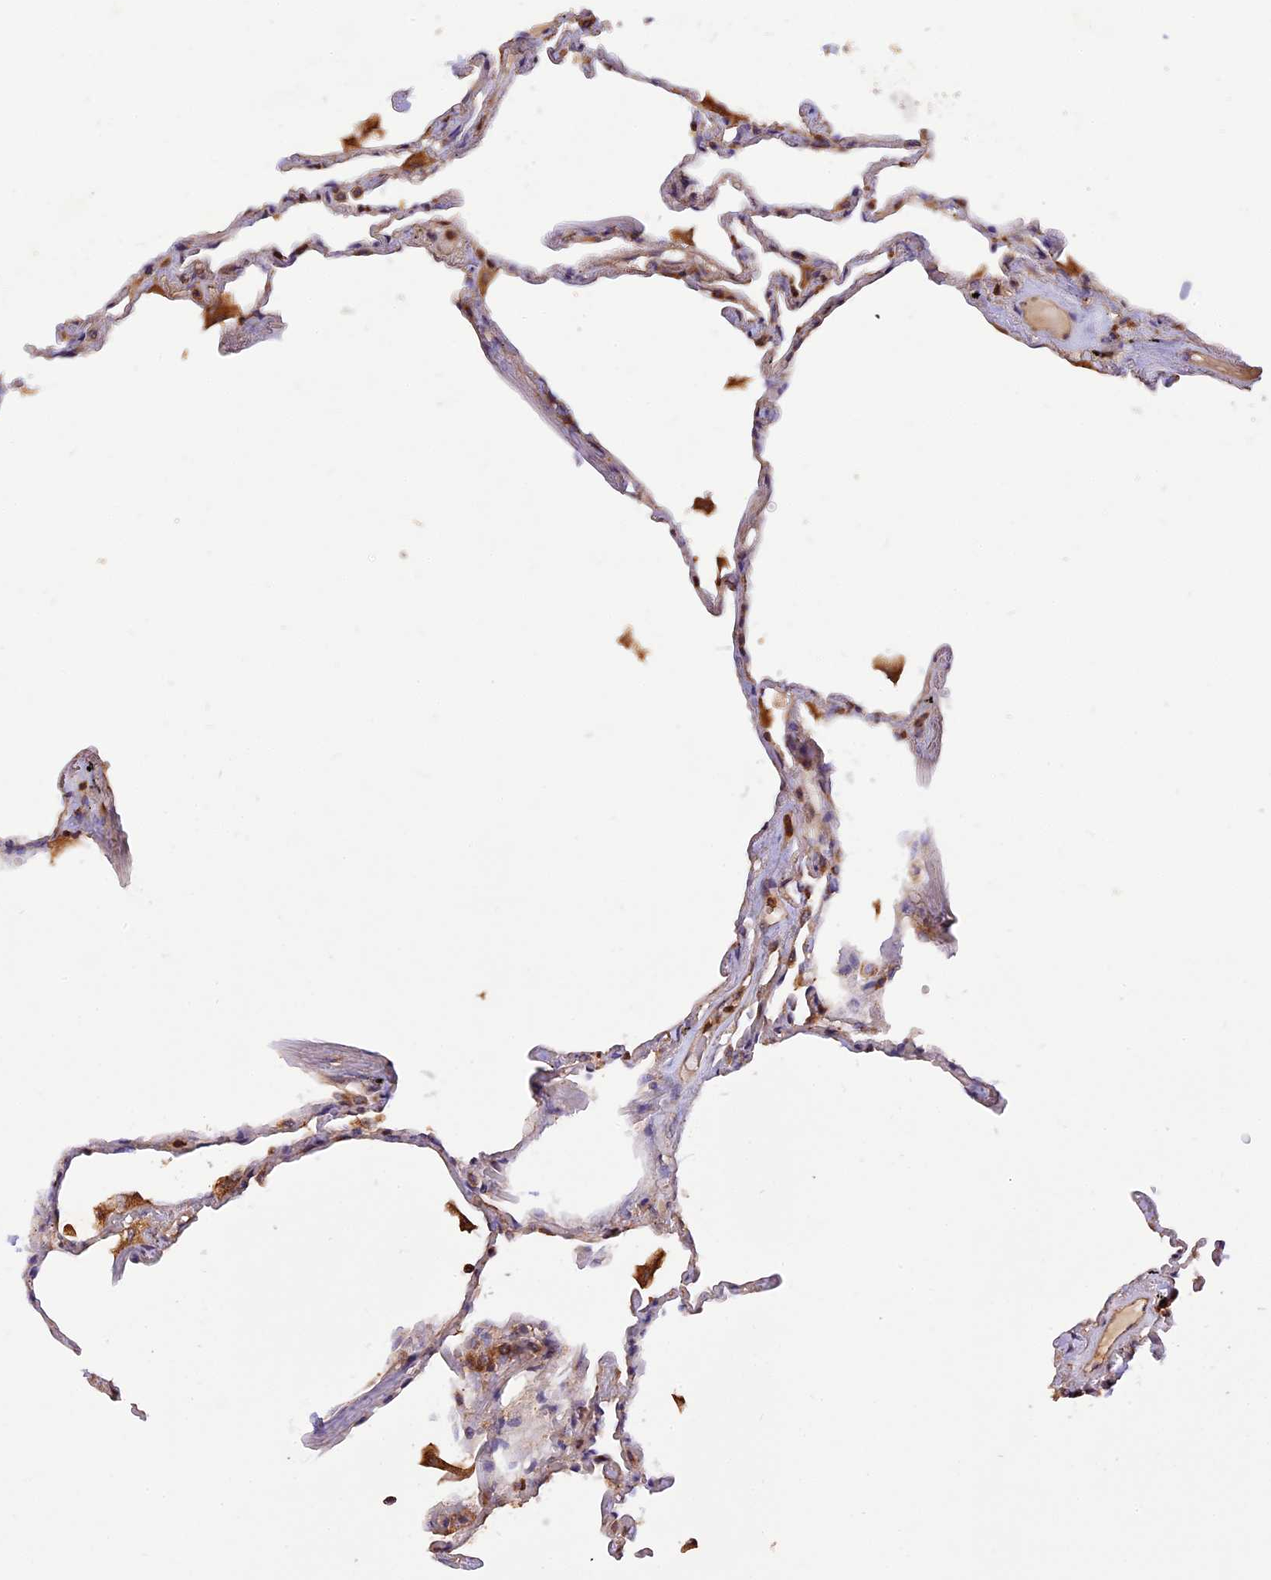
{"staining": {"intensity": "weak", "quantity": "<25%", "location": "cytoplasmic/membranous"}, "tissue": "lung", "cell_type": "Alveolar cells", "image_type": "normal", "snomed": [{"axis": "morphology", "description": "Normal tissue, NOS"}, {"axis": "topography", "description": "Lung"}], "caption": "Human lung stained for a protein using immunohistochemistry shows no expression in alveolar cells.", "gene": "PEX3", "patient": {"sex": "female", "age": 67}}